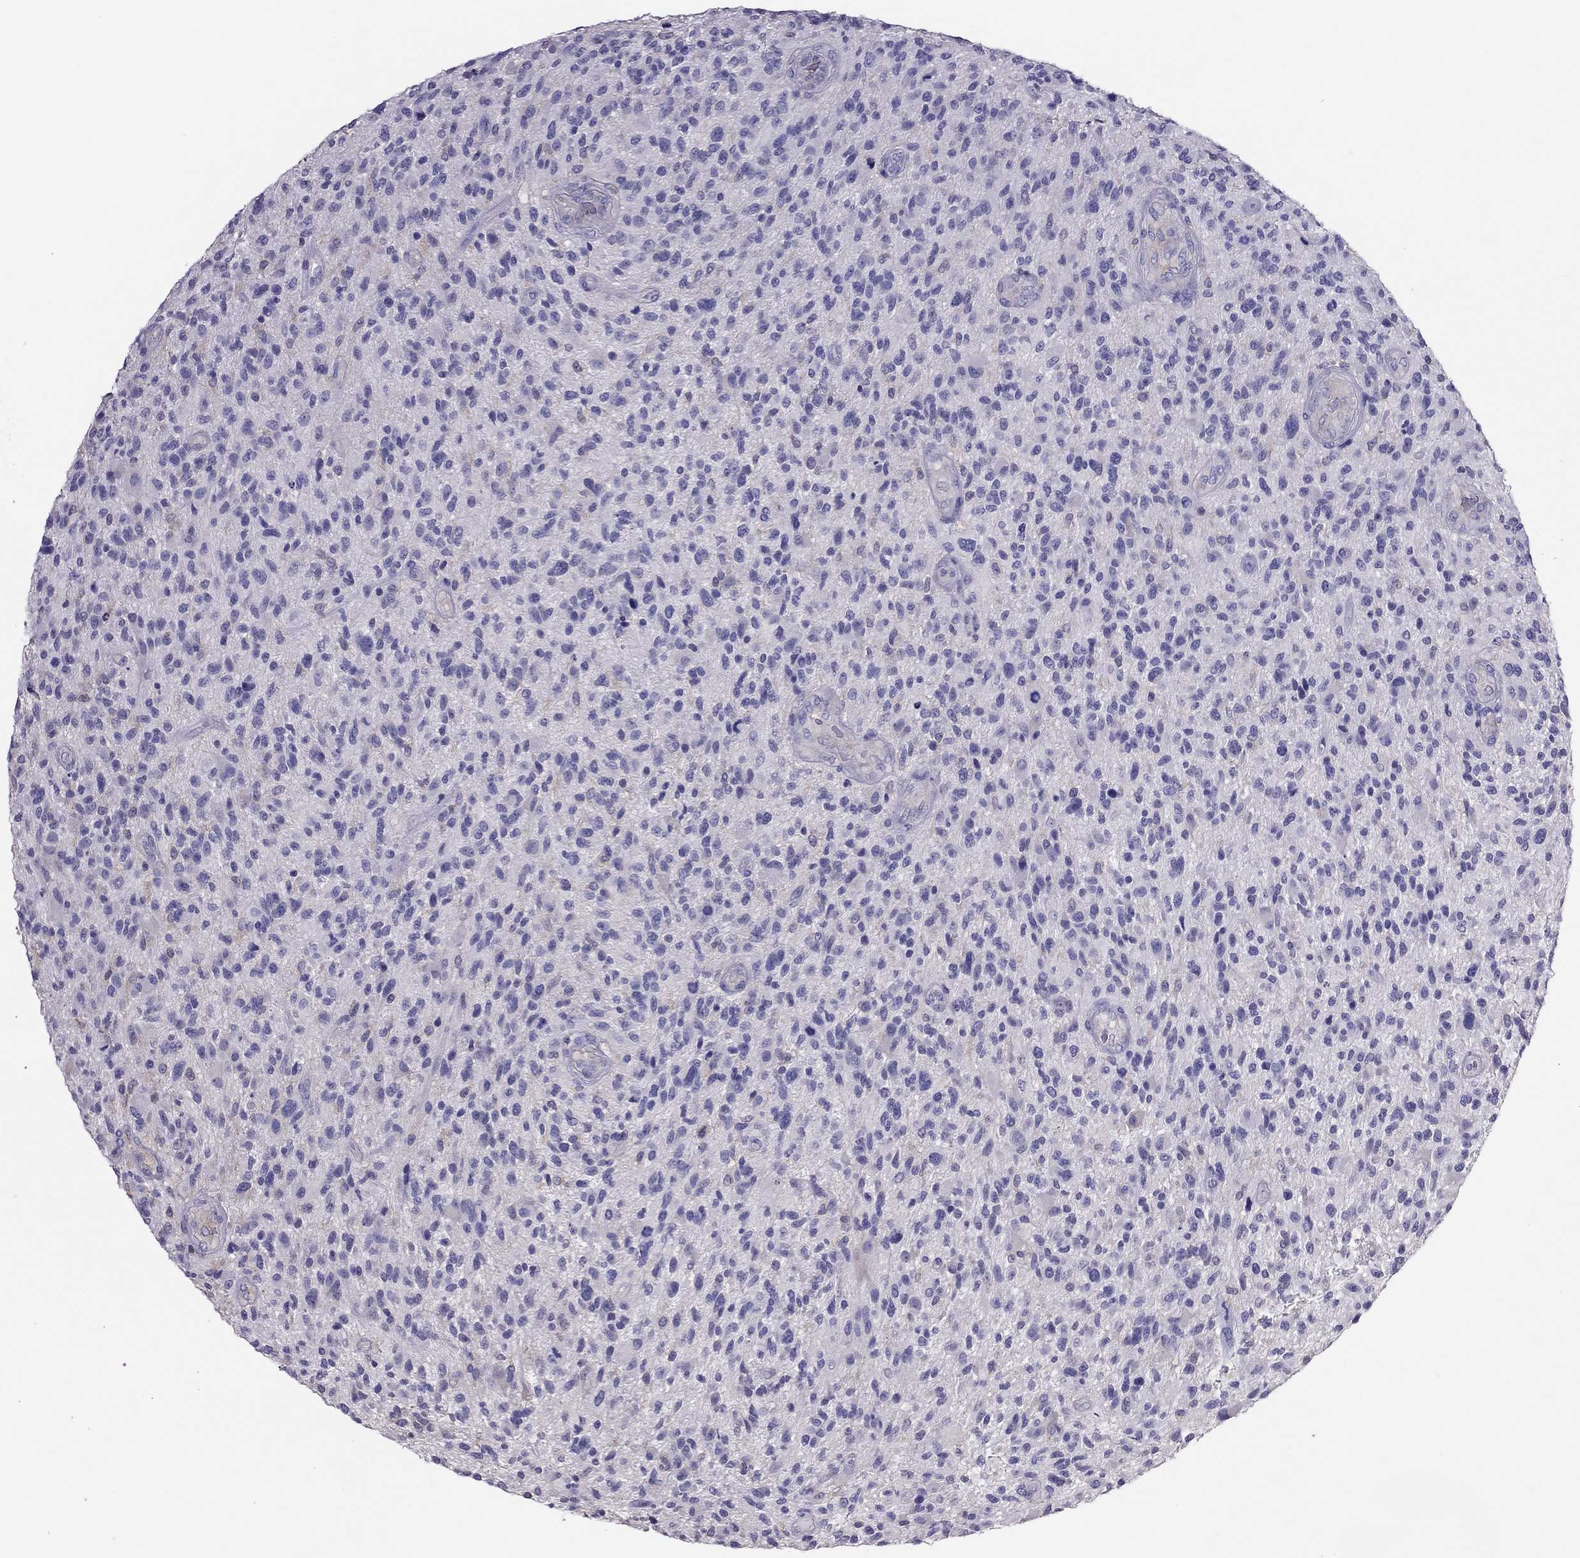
{"staining": {"intensity": "negative", "quantity": "none", "location": "none"}, "tissue": "glioma", "cell_type": "Tumor cells", "image_type": "cancer", "snomed": [{"axis": "morphology", "description": "Glioma, malignant, High grade"}, {"axis": "topography", "description": "Brain"}], "caption": "DAB immunohistochemical staining of human glioma shows no significant expression in tumor cells.", "gene": "TEX22", "patient": {"sex": "male", "age": 47}}